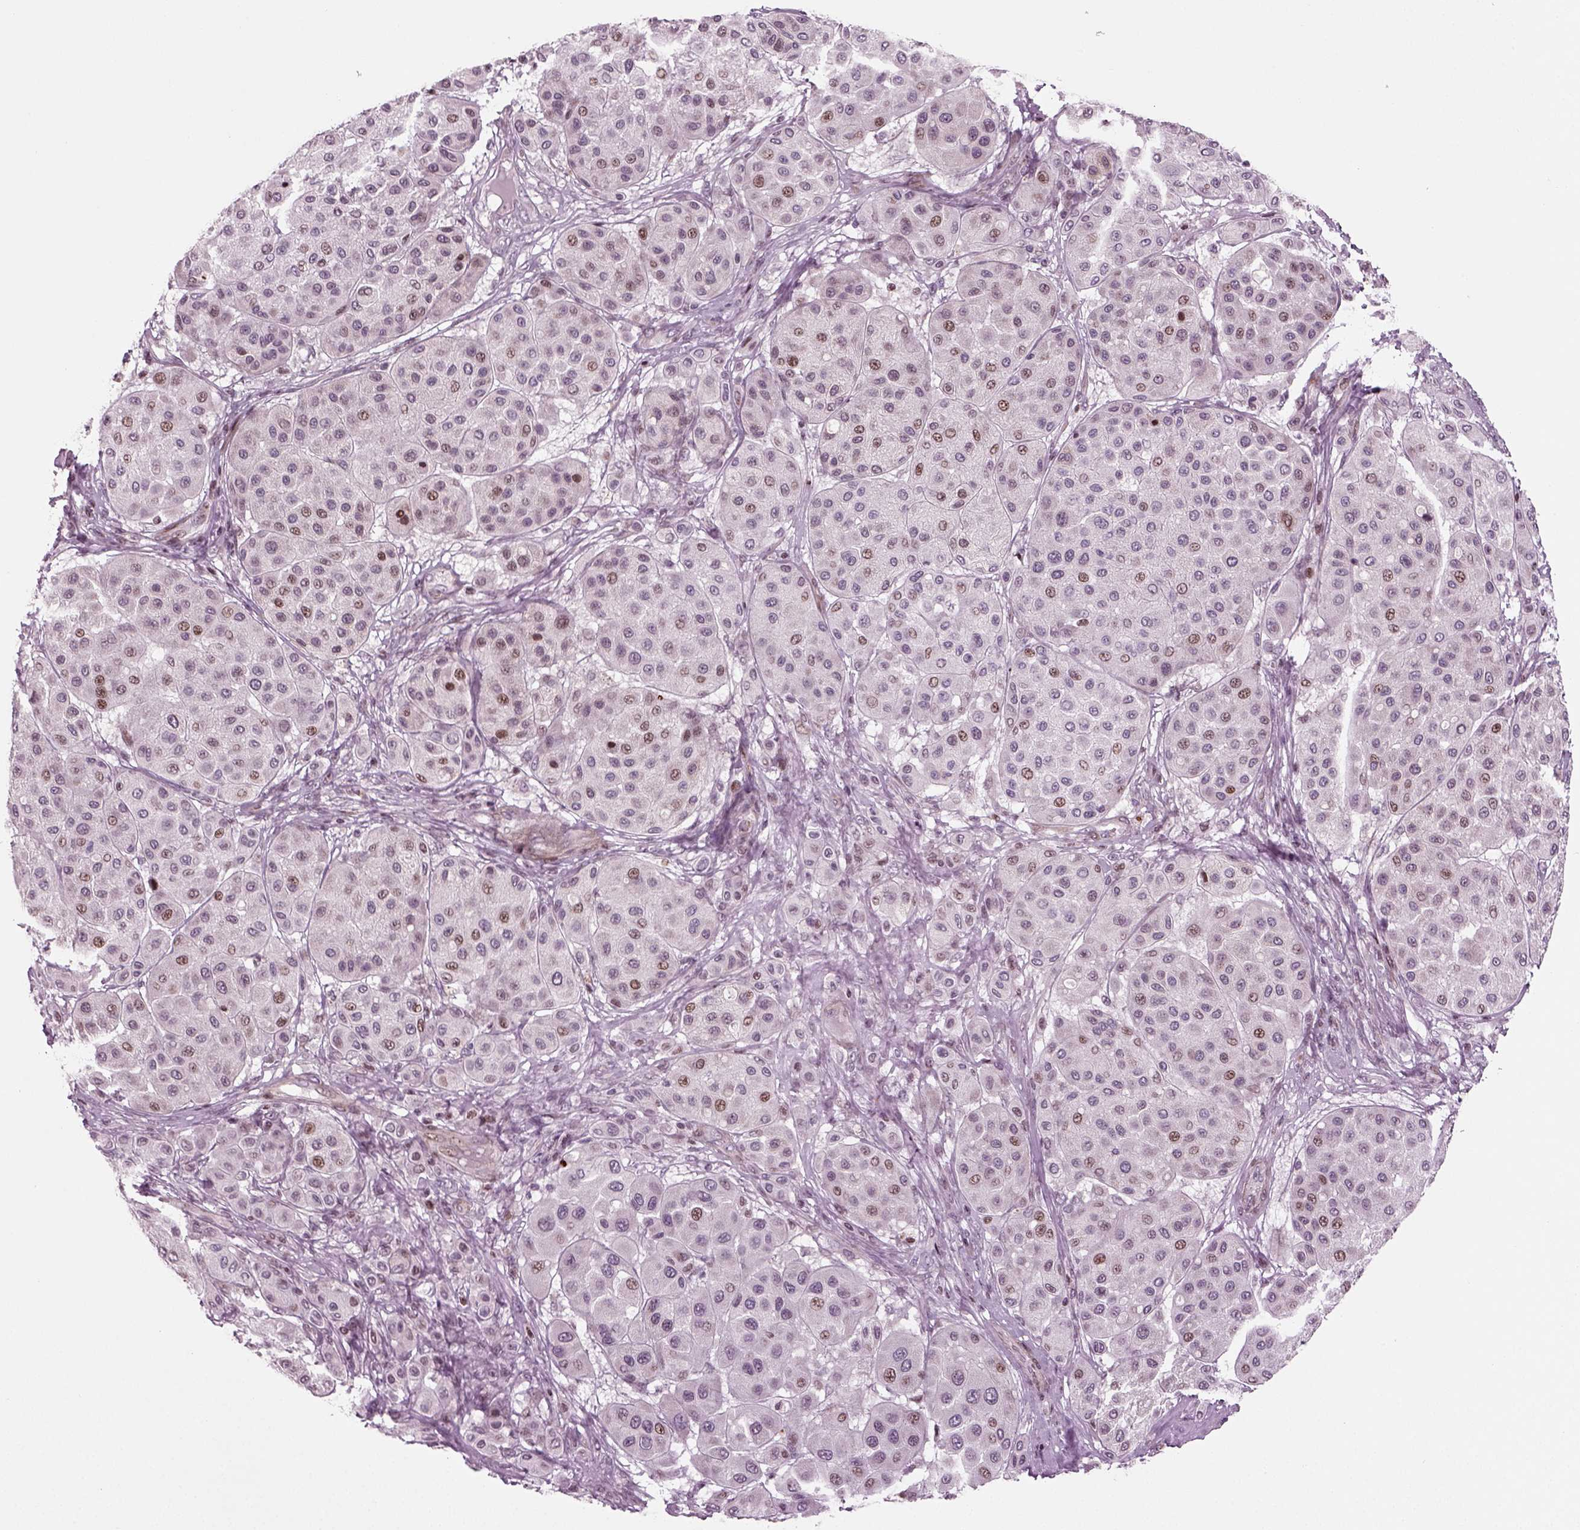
{"staining": {"intensity": "moderate", "quantity": "<25%", "location": "nuclear"}, "tissue": "melanoma", "cell_type": "Tumor cells", "image_type": "cancer", "snomed": [{"axis": "morphology", "description": "Malignant melanoma, Metastatic site"}, {"axis": "topography", "description": "Smooth muscle"}], "caption": "Immunohistochemistry (IHC) (DAB (3,3'-diaminobenzidine)) staining of malignant melanoma (metastatic site) reveals moderate nuclear protein staining in about <25% of tumor cells. The protein of interest is shown in brown color, while the nuclei are stained blue.", "gene": "HEYL", "patient": {"sex": "male", "age": 41}}